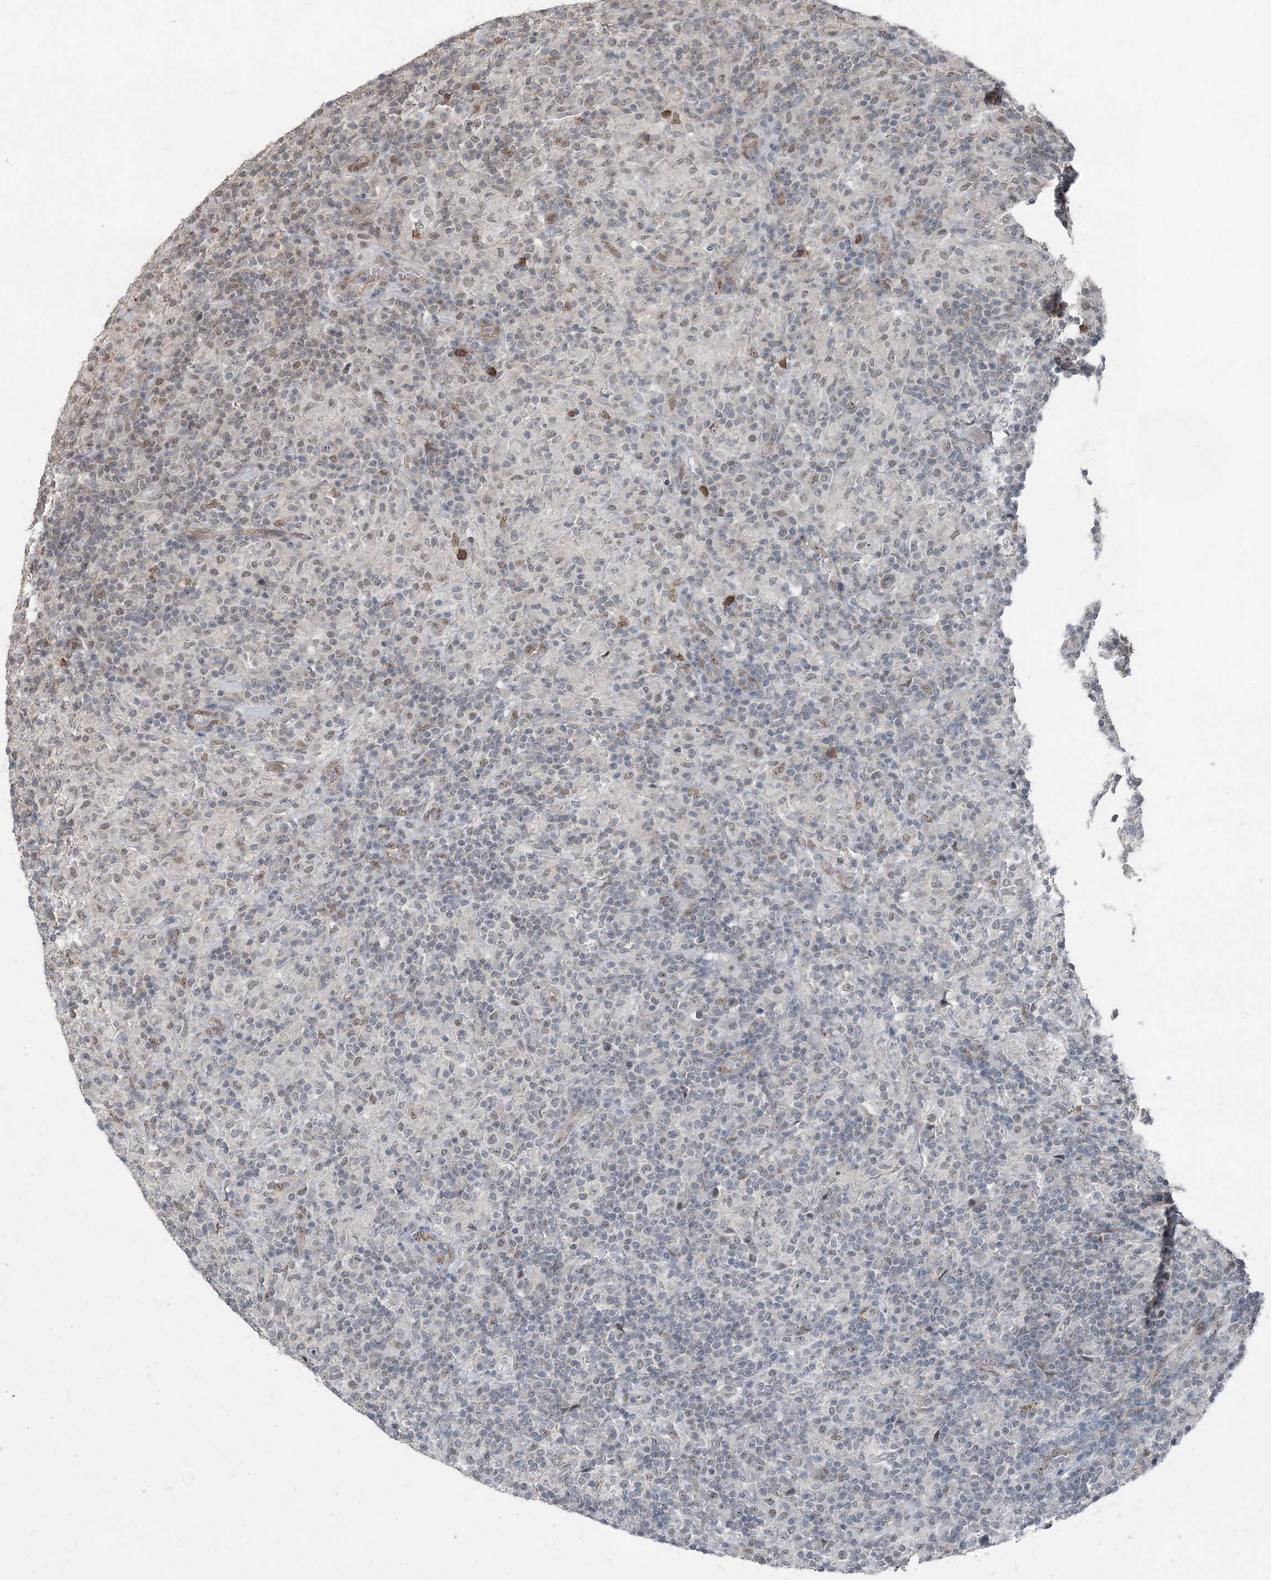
{"staining": {"intensity": "weak", "quantity": "<25%", "location": "nuclear"}, "tissue": "lymphoma", "cell_type": "Tumor cells", "image_type": "cancer", "snomed": [{"axis": "morphology", "description": "Hodgkin's disease, NOS"}, {"axis": "topography", "description": "Lymph node"}], "caption": "This is a histopathology image of immunohistochemistry staining of lymphoma, which shows no staining in tumor cells.", "gene": "VSIG2", "patient": {"sex": "male", "age": 70}}